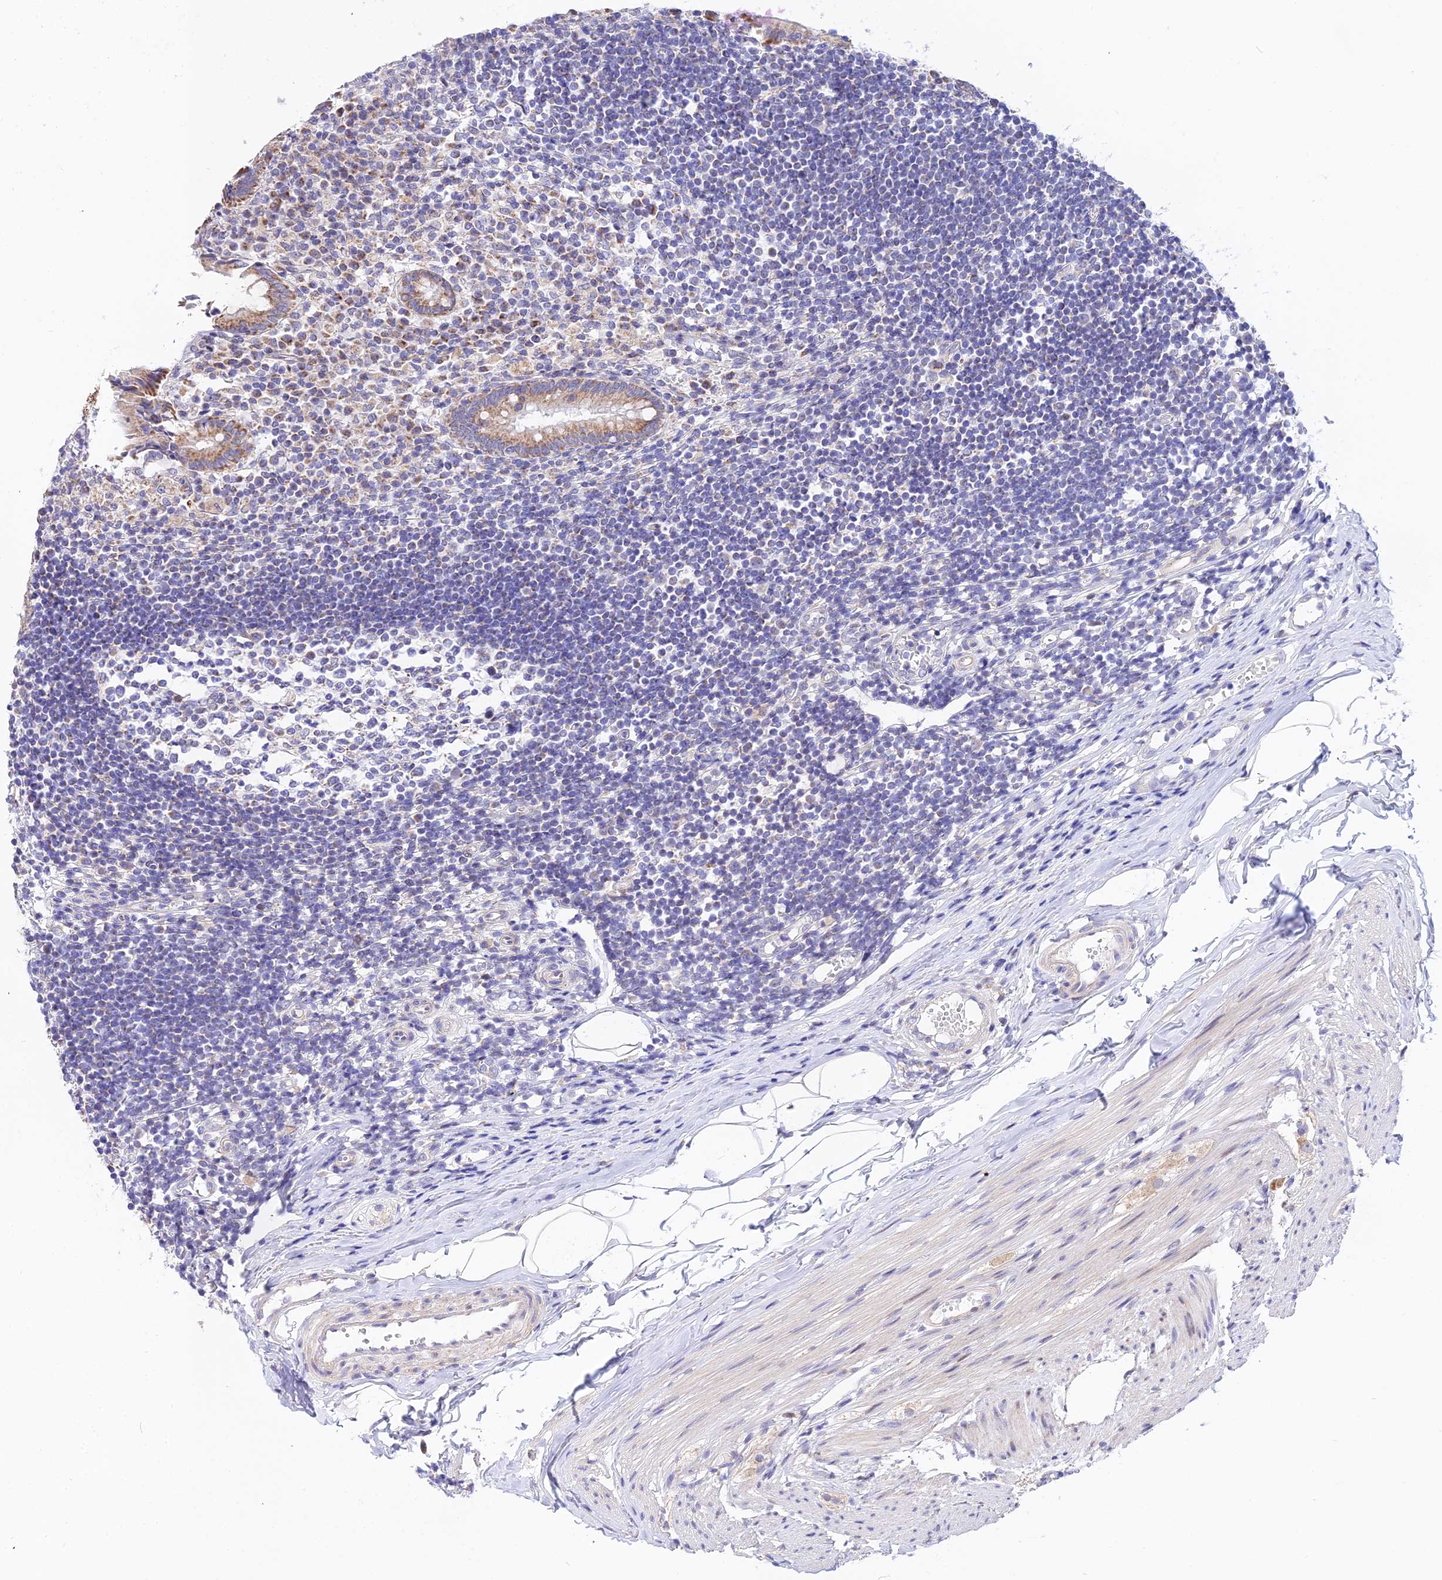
{"staining": {"intensity": "moderate", "quantity": ">75%", "location": "cytoplasmic/membranous"}, "tissue": "appendix", "cell_type": "Glandular cells", "image_type": "normal", "snomed": [{"axis": "morphology", "description": "Normal tissue, NOS"}, {"axis": "topography", "description": "Appendix"}], "caption": "About >75% of glandular cells in unremarkable human appendix reveal moderate cytoplasmic/membranous protein positivity as visualized by brown immunohistochemical staining.", "gene": "ATP5PB", "patient": {"sex": "female", "age": 17}}